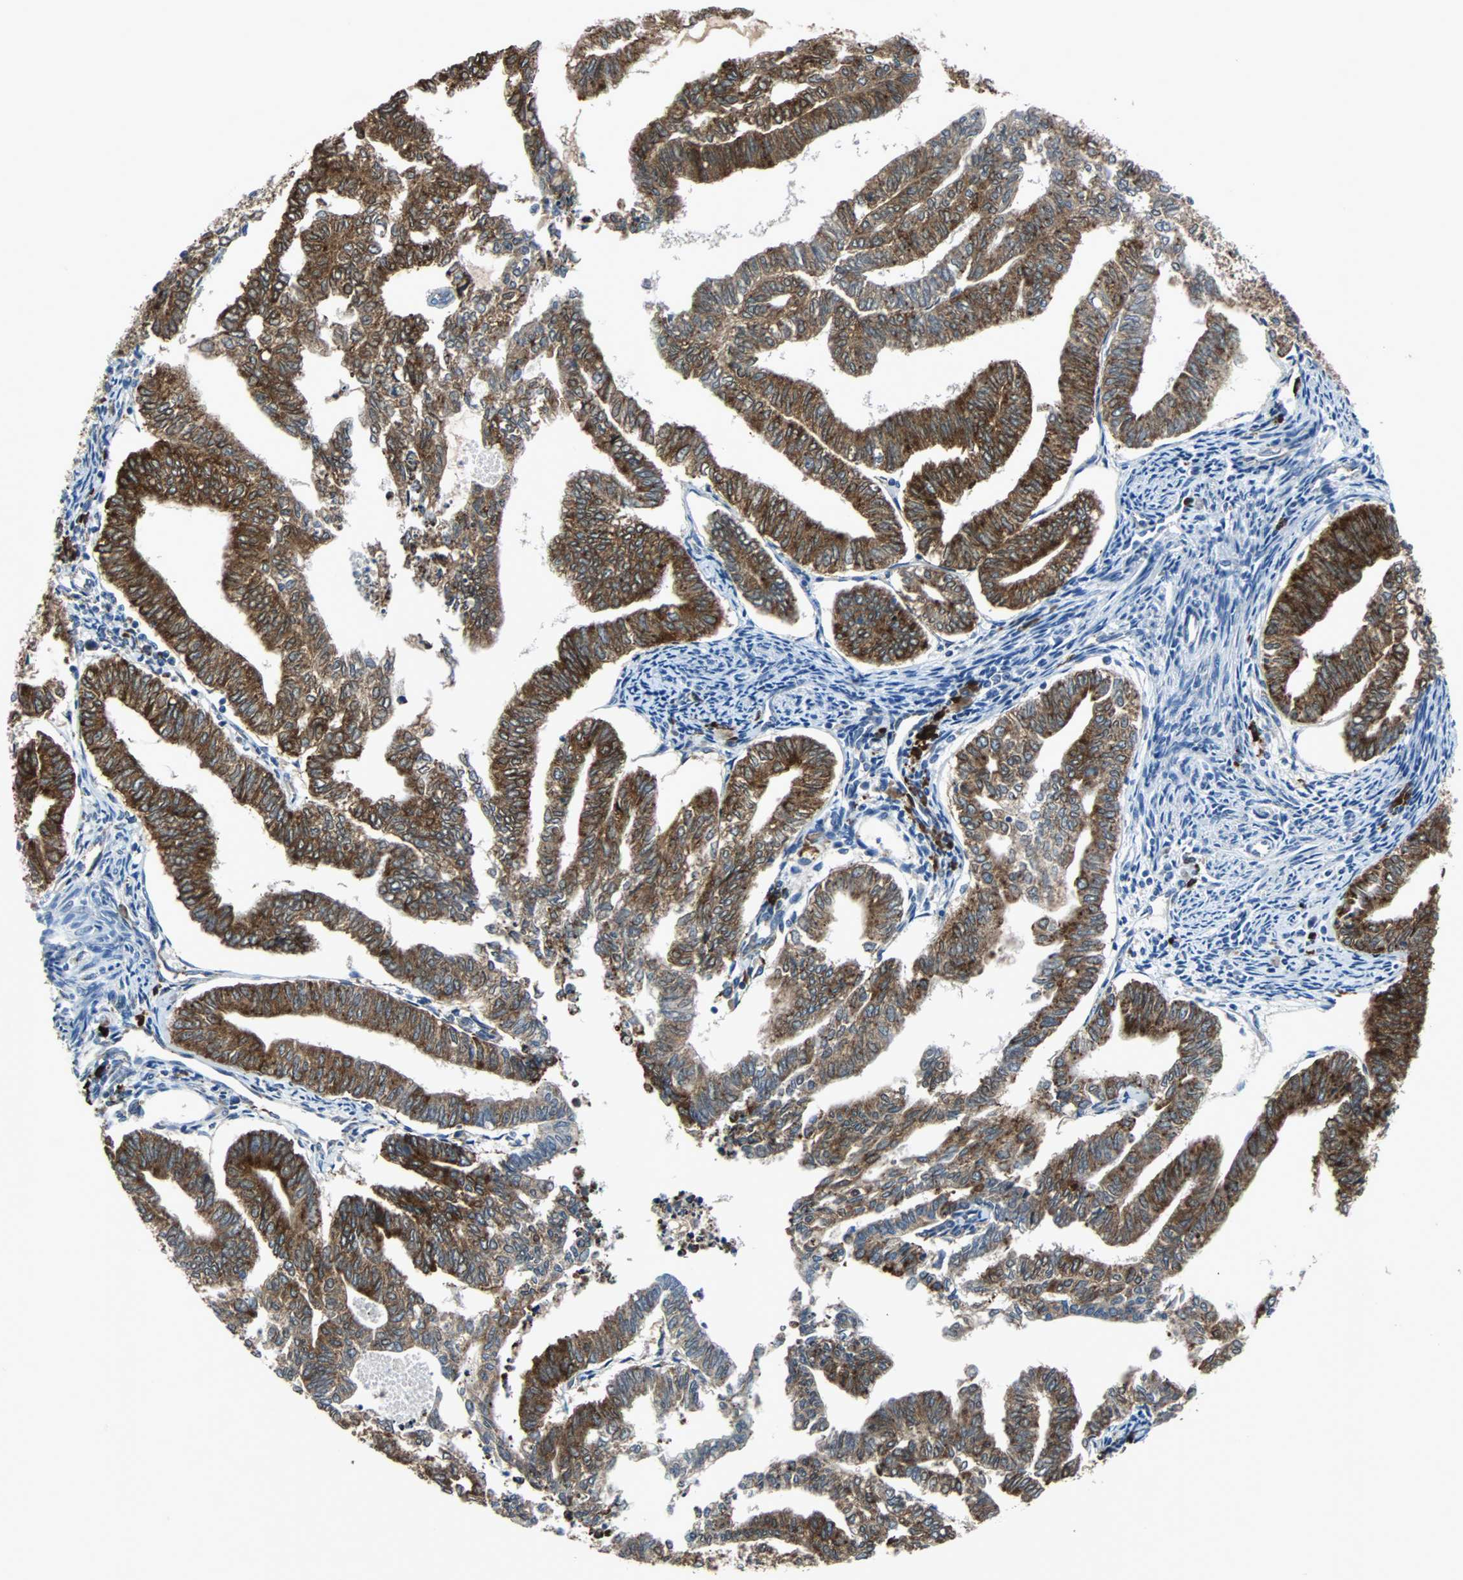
{"staining": {"intensity": "strong", "quantity": "25%-75%", "location": "cytoplasmic/membranous"}, "tissue": "endometrial cancer", "cell_type": "Tumor cells", "image_type": "cancer", "snomed": [{"axis": "morphology", "description": "Adenocarcinoma, NOS"}, {"axis": "topography", "description": "Endometrium"}], "caption": "Immunohistochemical staining of human endometrial cancer displays high levels of strong cytoplasmic/membranous protein staining in approximately 25%-75% of tumor cells.", "gene": "PDIA4", "patient": {"sex": "female", "age": 79}}